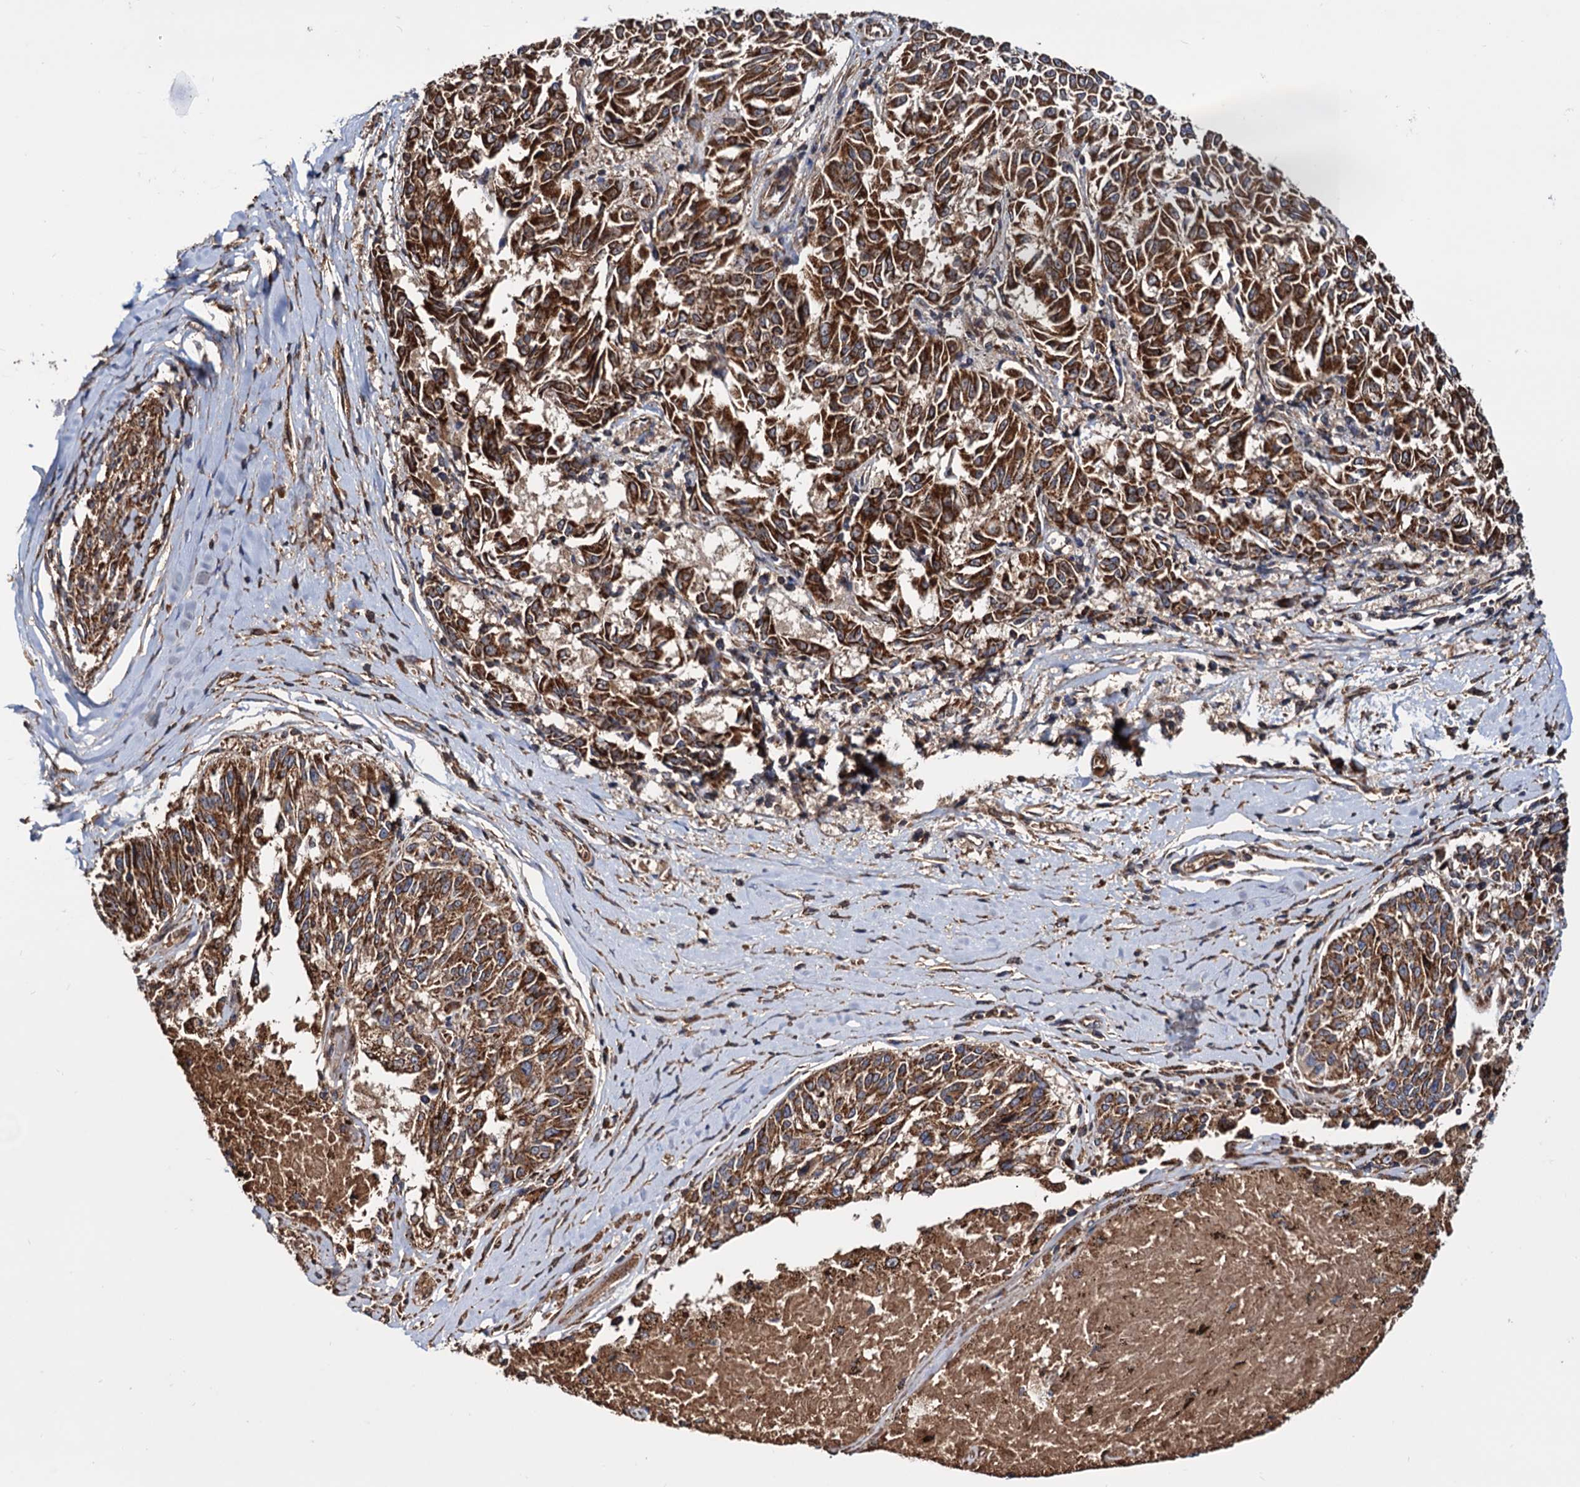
{"staining": {"intensity": "strong", "quantity": ">75%", "location": "cytoplasmic/membranous"}, "tissue": "melanoma", "cell_type": "Tumor cells", "image_type": "cancer", "snomed": [{"axis": "morphology", "description": "Malignant melanoma, NOS"}, {"axis": "topography", "description": "Skin"}], "caption": "Strong cytoplasmic/membranous protein staining is identified in approximately >75% of tumor cells in malignant melanoma.", "gene": "MRPL42", "patient": {"sex": "female", "age": 72}}